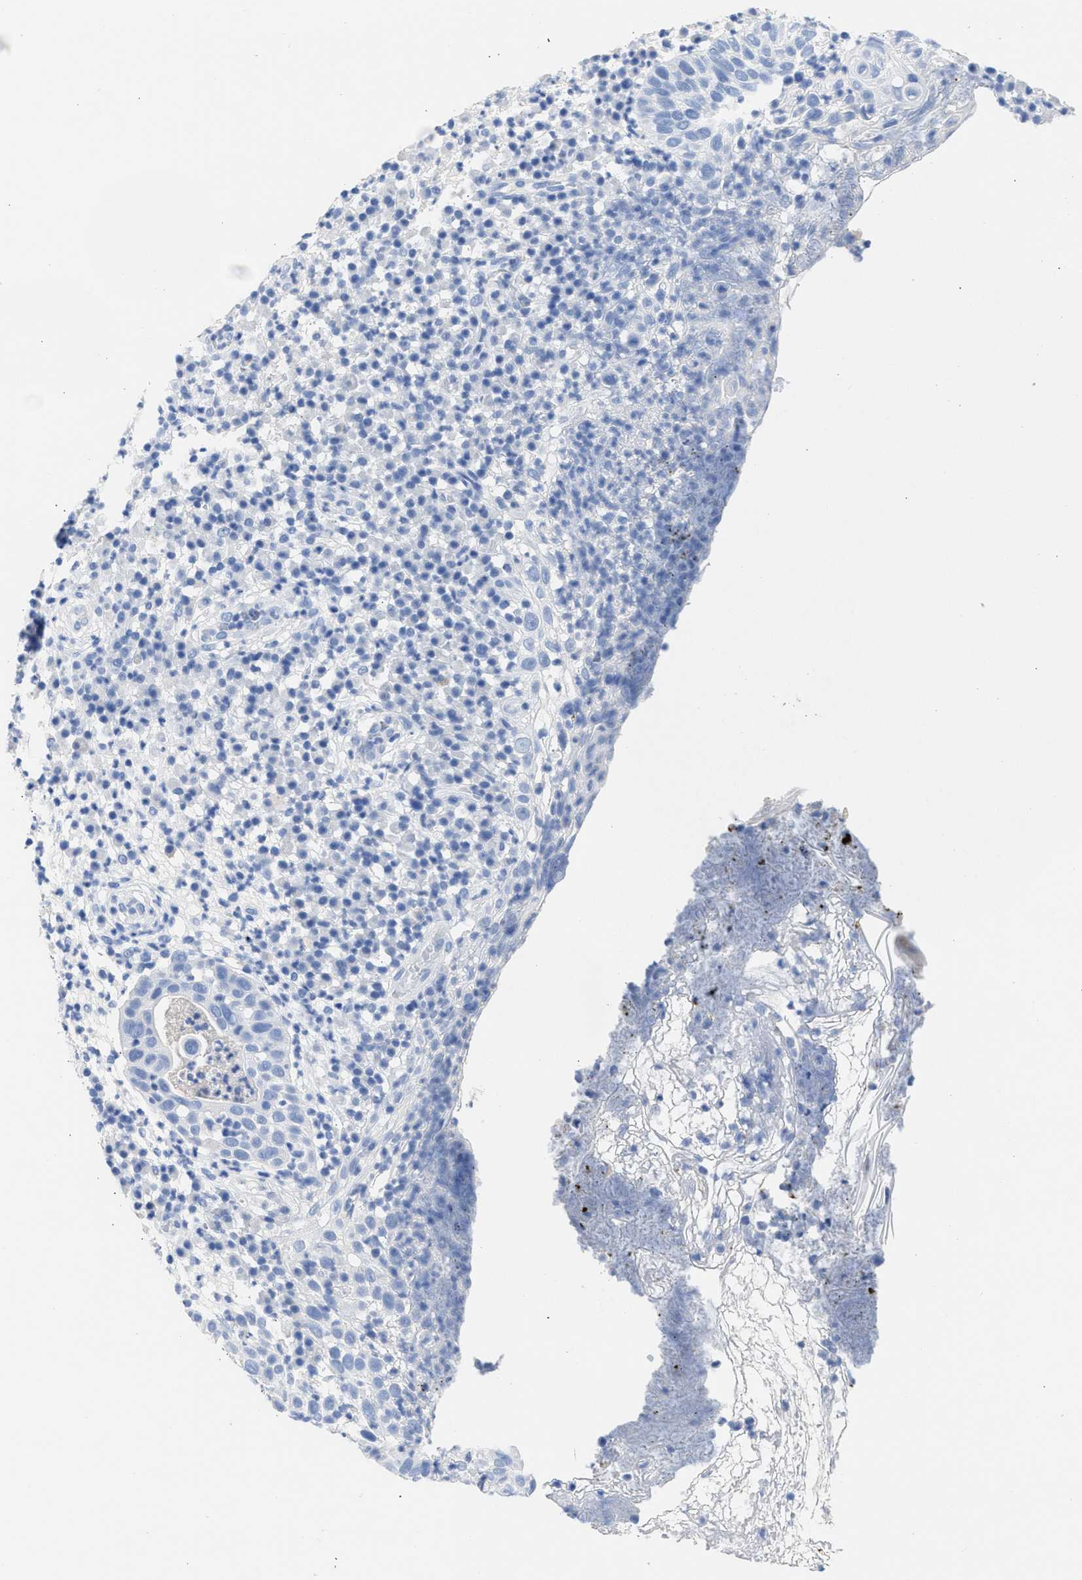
{"staining": {"intensity": "negative", "quantity": "none", "location": "none"}, "tissue": "skin cancer", "cell_type": "Tumor cells", "image_type": "cancer", "snomed": [{"axis": "morphology", "description": "Squamous cell carcinoma in situ, NOS"}, {"axis": "morphology", "description": "Squamous cell carcinoma, NOS"}, {"axis": "topography", "description": "Skin"}], "caption": "This micrograph is of squamous cell carcinoma (skin) stained with IHC to label a protein in brown with the nuclei are counter-stained blue. There is no expression in tumor cells.", "gene": "NCAM1", "patient": {"sex": "male", "age": 93}}